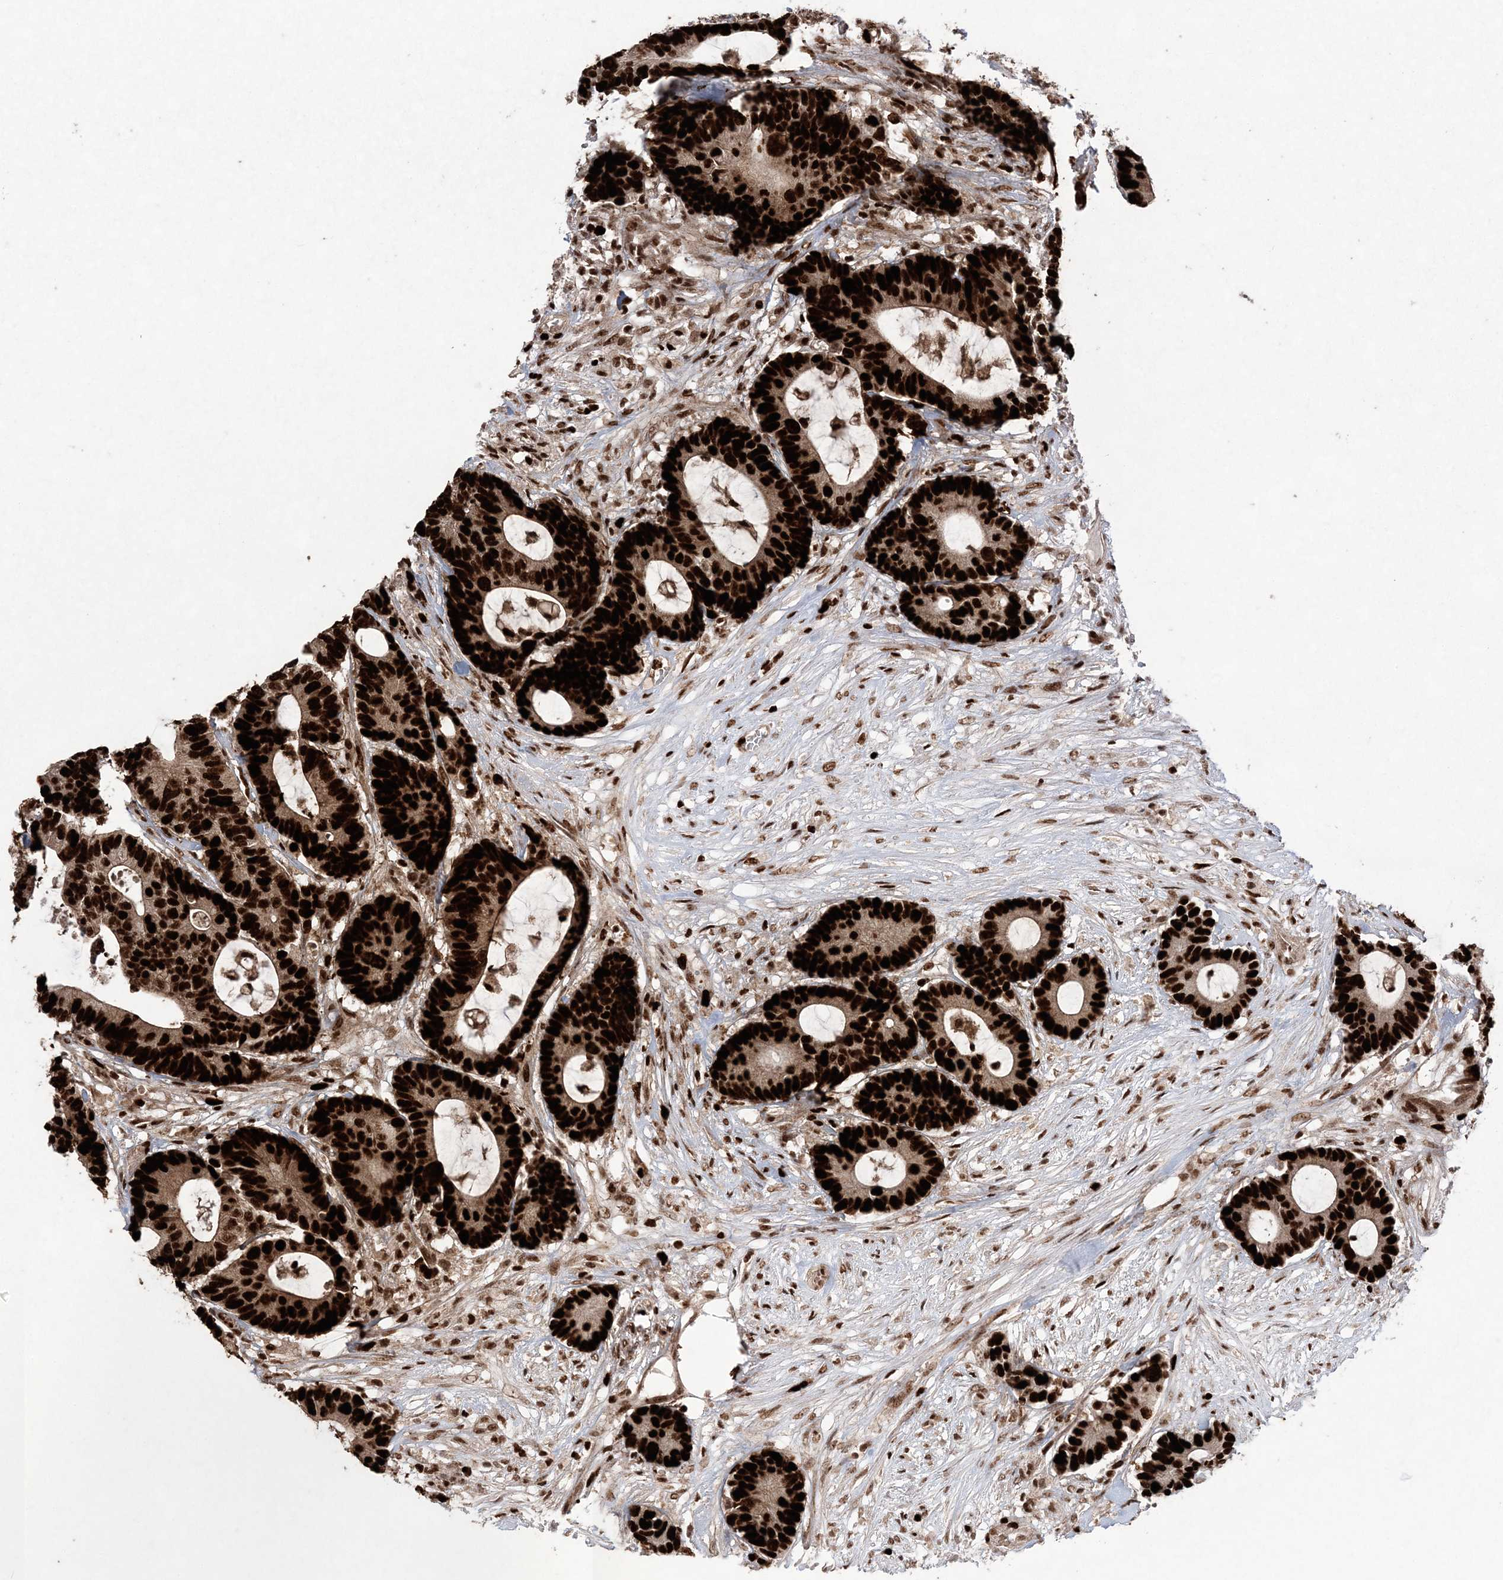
{"staining": {"intensity": "strong", "quantity": ">75%", "location": "nuclear"}, "tissue": "colorectal cancer", "cell_type": "Tumor cells", "image_type": "cancer", "snomed": [{"axis": "morphology", "description": "Adenocarcinoma, NOS"}, {"axis": "topography", "description": "Colon"}], "caption": "Immunohistochemistry (IHC) (DAB (3,3'-diaminobenzidine)) staining of human colorectal cancer demonstrates strong nuclear protein staining in about >75% of tumor cells.", "gene": "LIG1", "patient": {"sex": "female", "age": 84}}